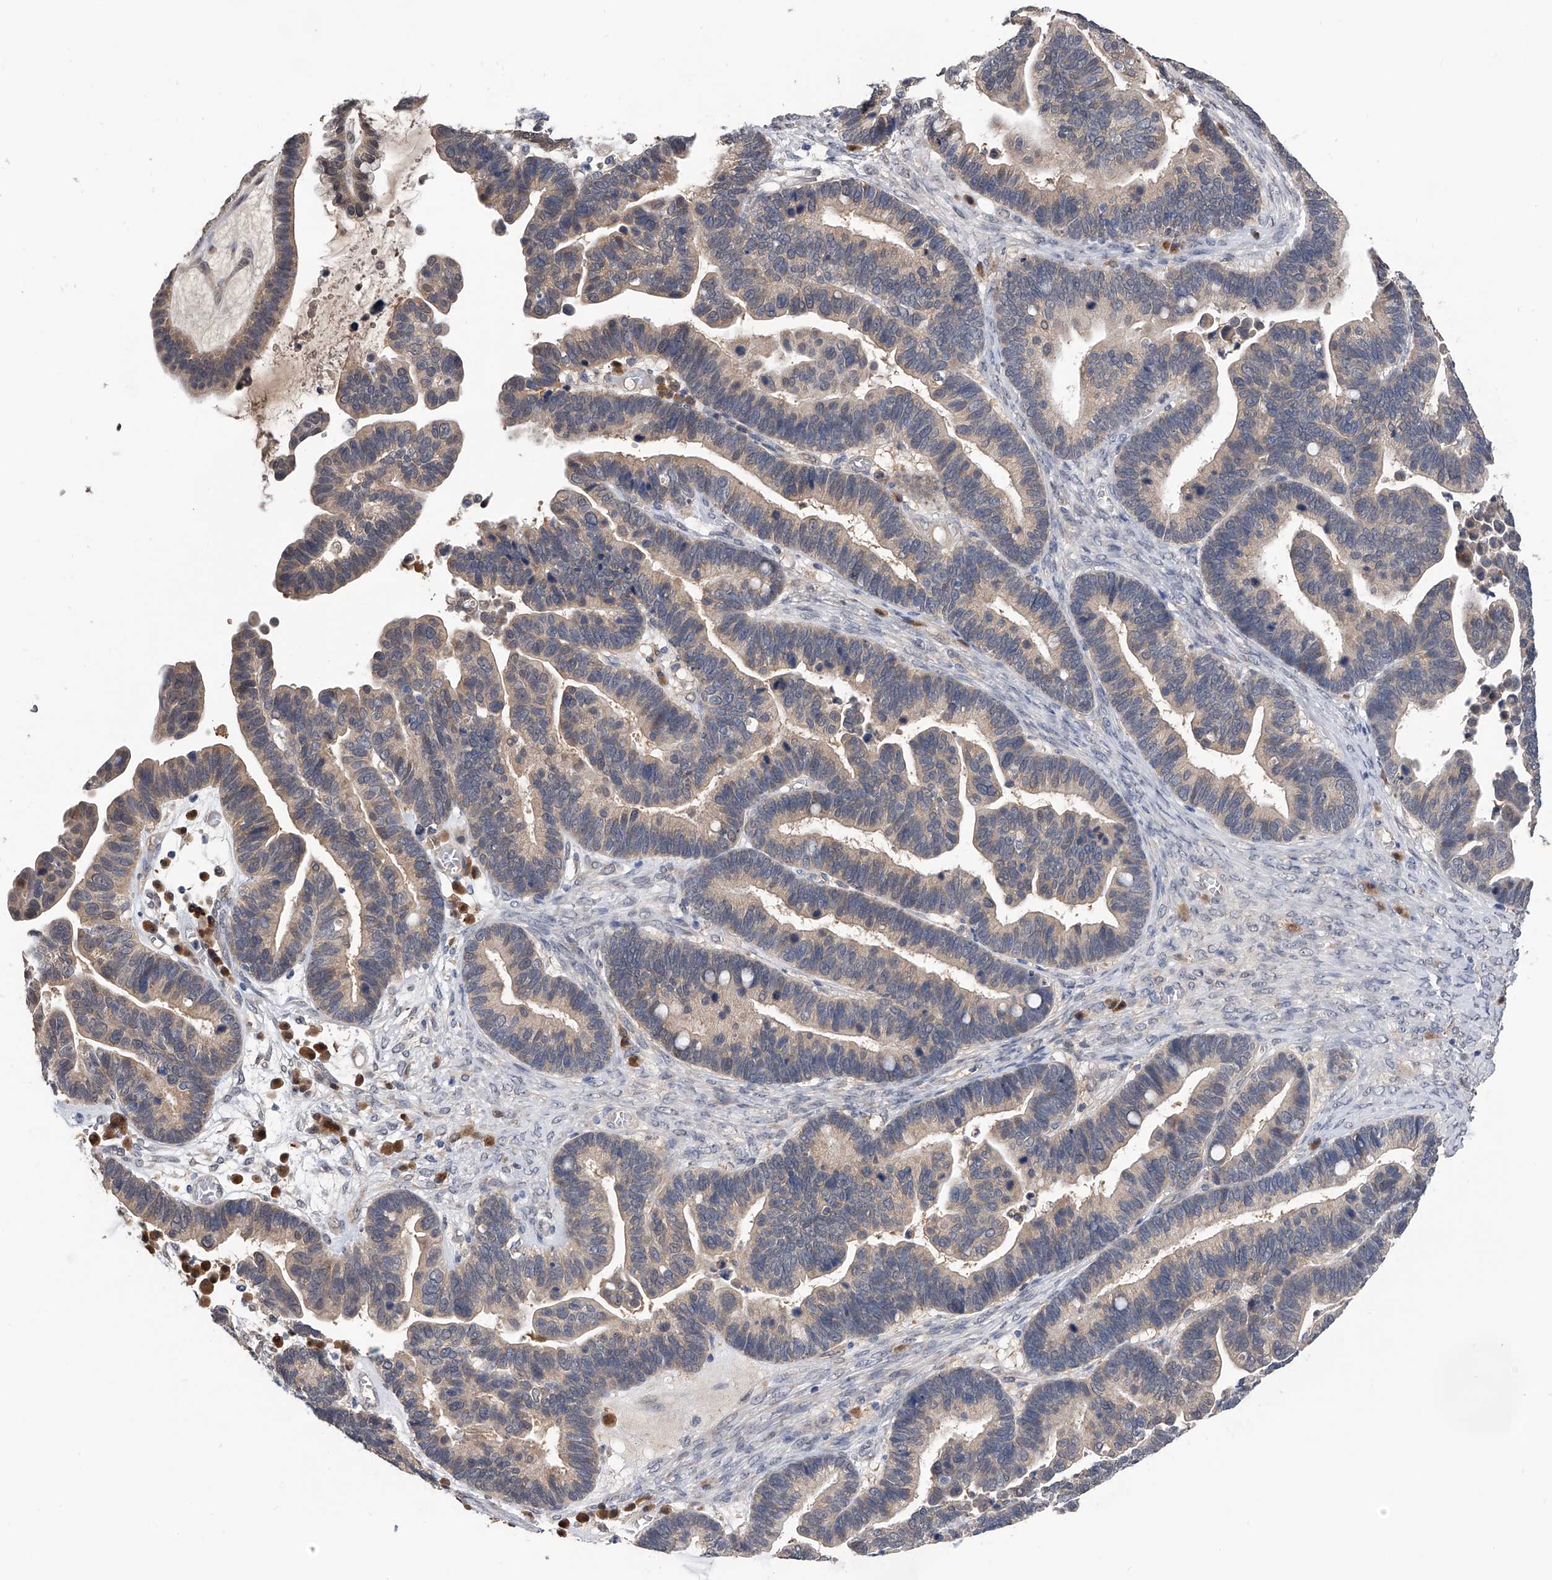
{"staining": {"intensity": "weak", "quantity": ">75%", "location": "cytoplasmic/membranous"}, "tissue": "ovarian cancer", "cell_type": "Tumor cells", "image_type": "cancer", "snomed": [{"axis": "morphology", "description": "Cystadenocarcinoma, serous, NOS"}, {"axis": "topography", "description": "Ovary"}], "caption": "IHC histopathology image of neoplastic tissue: human ovarian cancer stained using immunohistochemistry reveals low levels of weak protein expression localized specifically in the cytoplasmic/membranous of tumor cells, appearing as a cytoplasmic/membranous brown color.", "gene": "PGM3", "patient": {"sex": "female", "age": 56}}